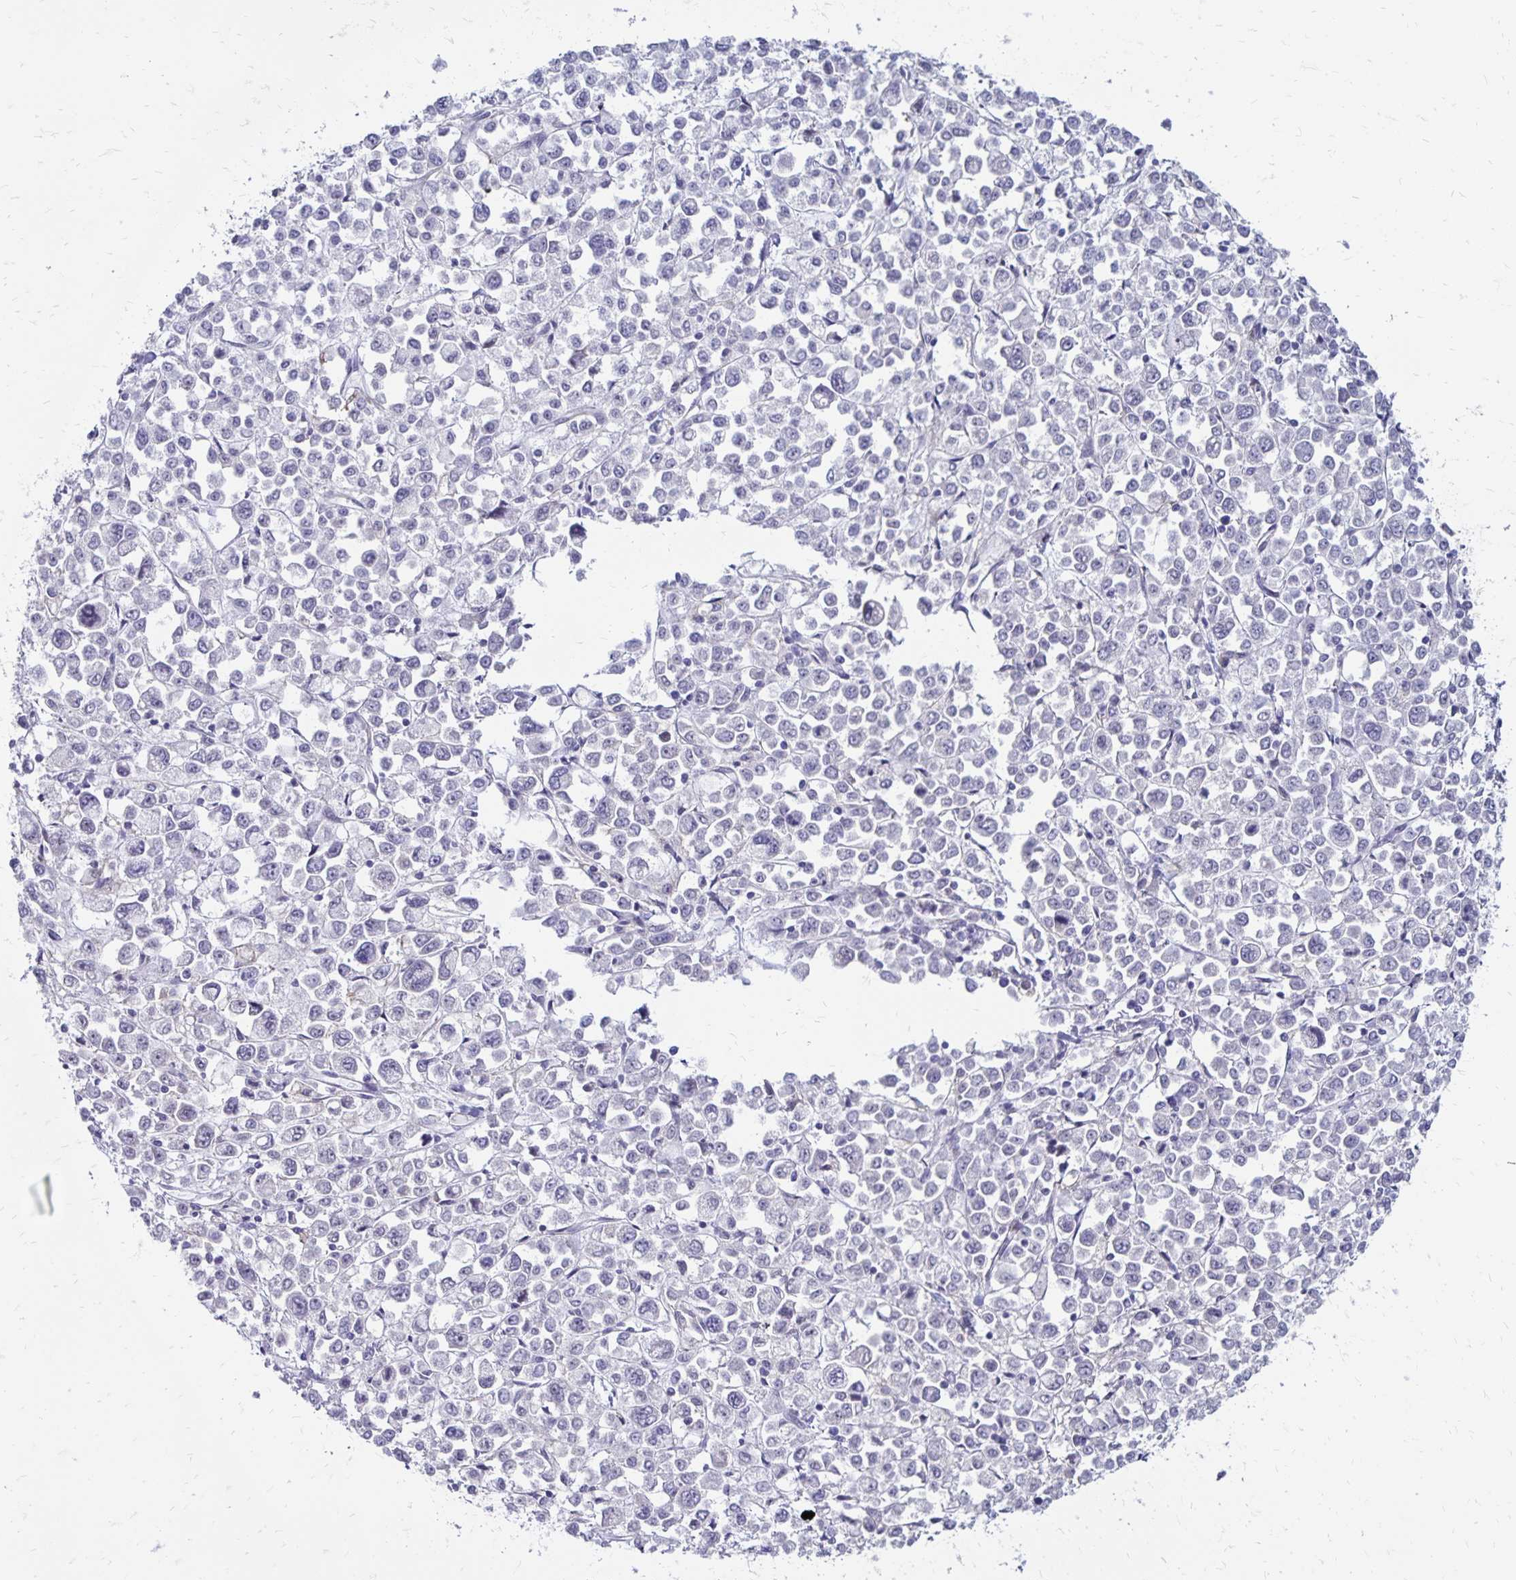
{"staining": {"intensity": "negative", "quantity": "none", "location": "none"}, "tissue": "stomach cancer", "cell_type": "Tumor cells", "image_type": "cancer", "snomed": [{"axis": "morphology", "description": "Adenocarcinoma, NOS"}, {"axis": "topography", "description": "Stomach, upper"}], "caption": "High magnification brightfield microscopy of stomach cancer stained with DAB (brown) and counterstained with hematoxylin (blue): tumor cells show no significant positivity.", "gene": "TNS3", "patient": {"sex": "male", "age": 70}}